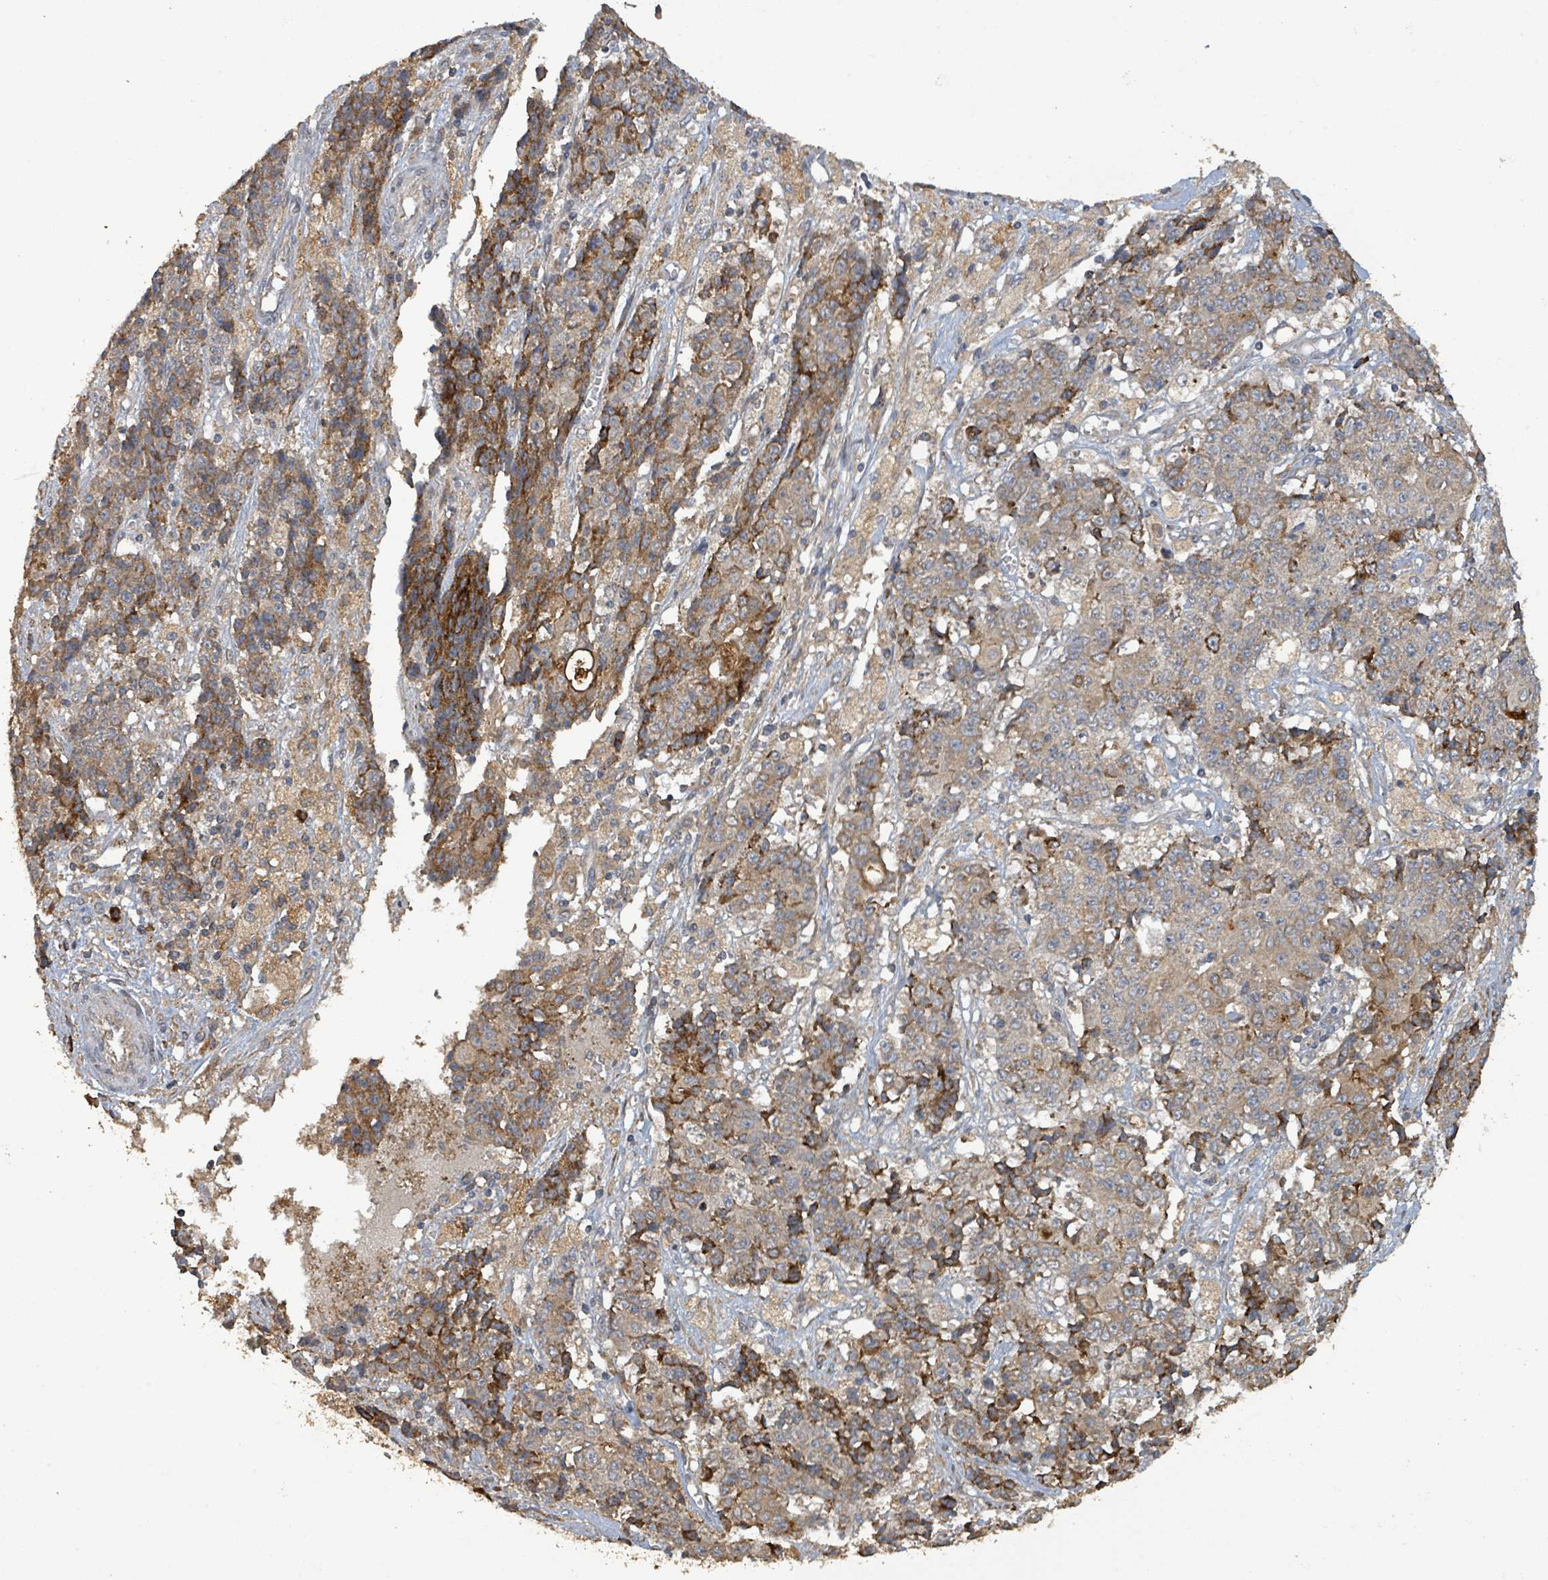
{"staining": {"intensity": "moderate", "quantity": ">75%", "location": "cytoplasmic/membranous"}, "tissue": "ovarian cancer", "cell_type": "Tumor cells", "image_type": "cancer", "snomed": [{"axis": "morphology", "description": "Carcinoma, endometroid"}, {"axis": "topography", "description": "Ovary"}], "caption": "Protein expression analysis of human endometroid carcinoma (ovarian) reveals moderate cytoplasmic/membranous staining in about >75% of tumor cells. The staining is performed using DAB brown chromogen to label protein expression. The nuclei are counter-stained blue using hematoxylin.", "gene": "STARD4", "patient": {"sex": "female", "age": 42}}